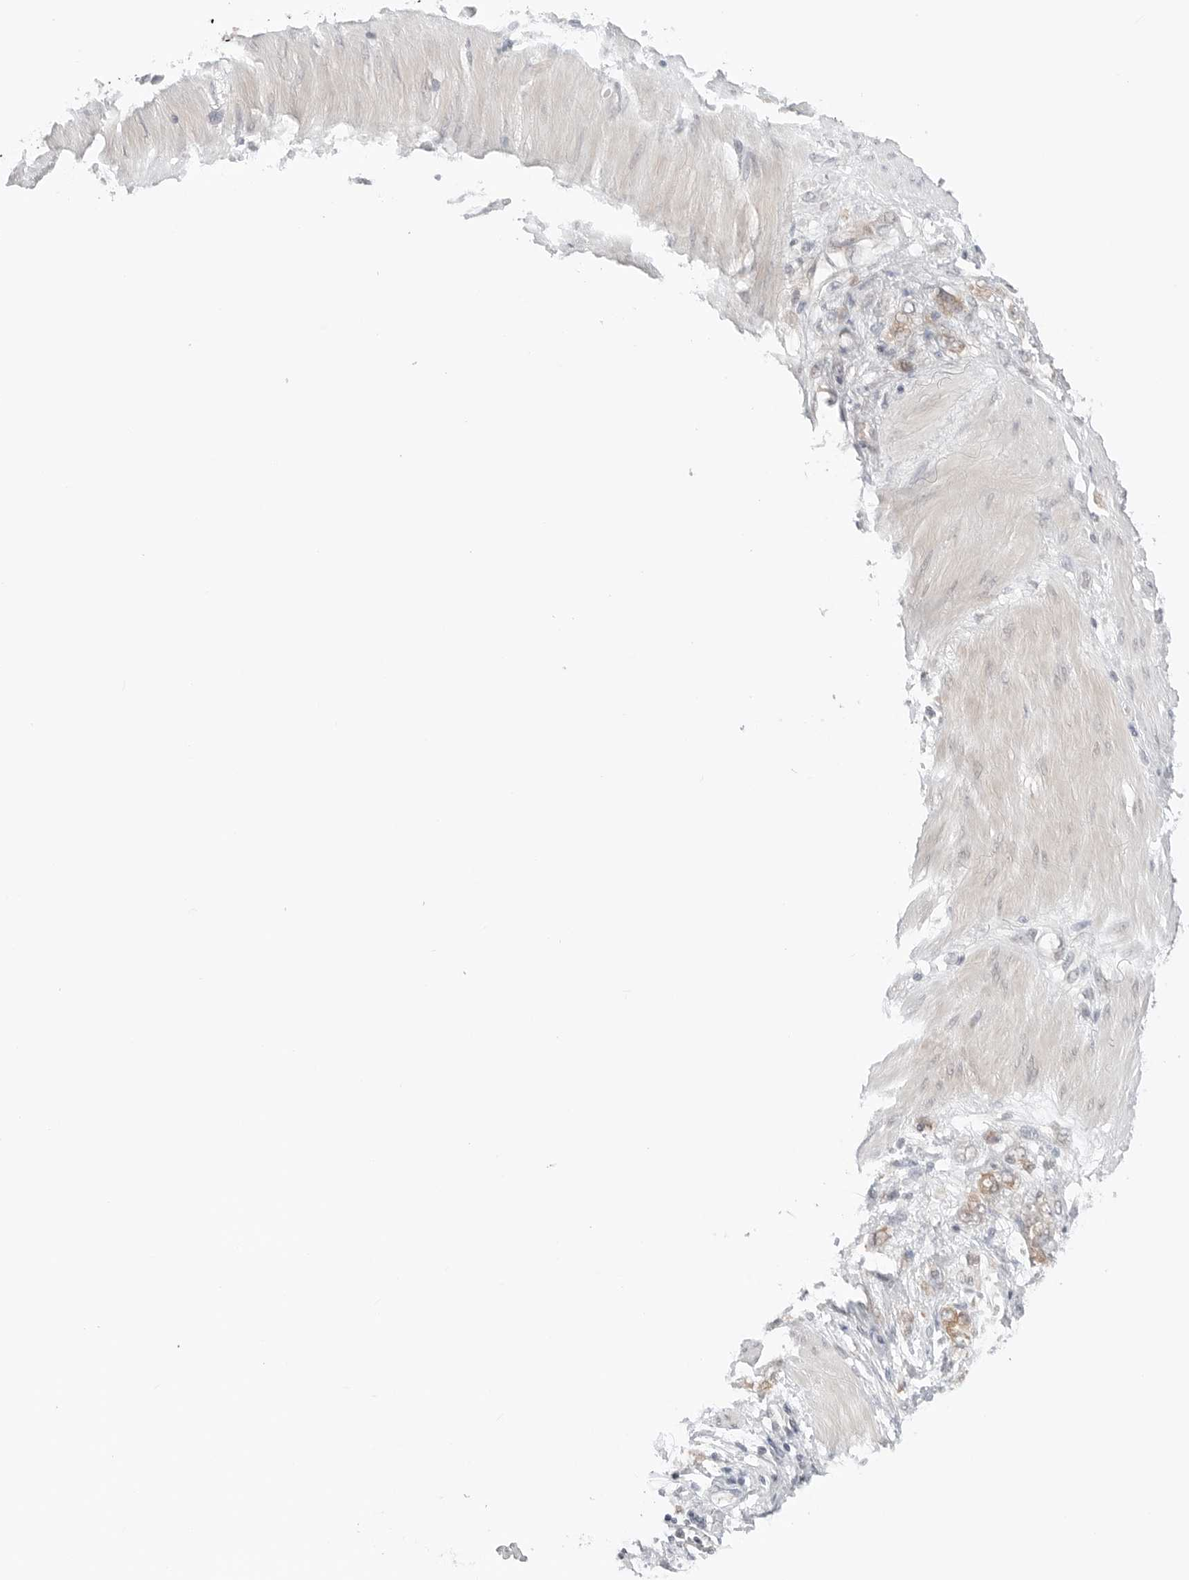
{"staining": {"intensity": "weak", "quantity": "<25%", "location": "cytoplasmic/membranous"}, "tissue": "stomach cancer", "cell_type": "Tumor cells", "image_type": "cancer", "snomed": [{"axis": "morphology", "description": "Adenocarcinoma, NOS"}, {"axis": "topography", "description": "Stomach"}], "caption": "Tumor cells show no significant positivity in stomach cancer.", "gene": "NUDC", "patient": {"sex": "female", "age": 76}}